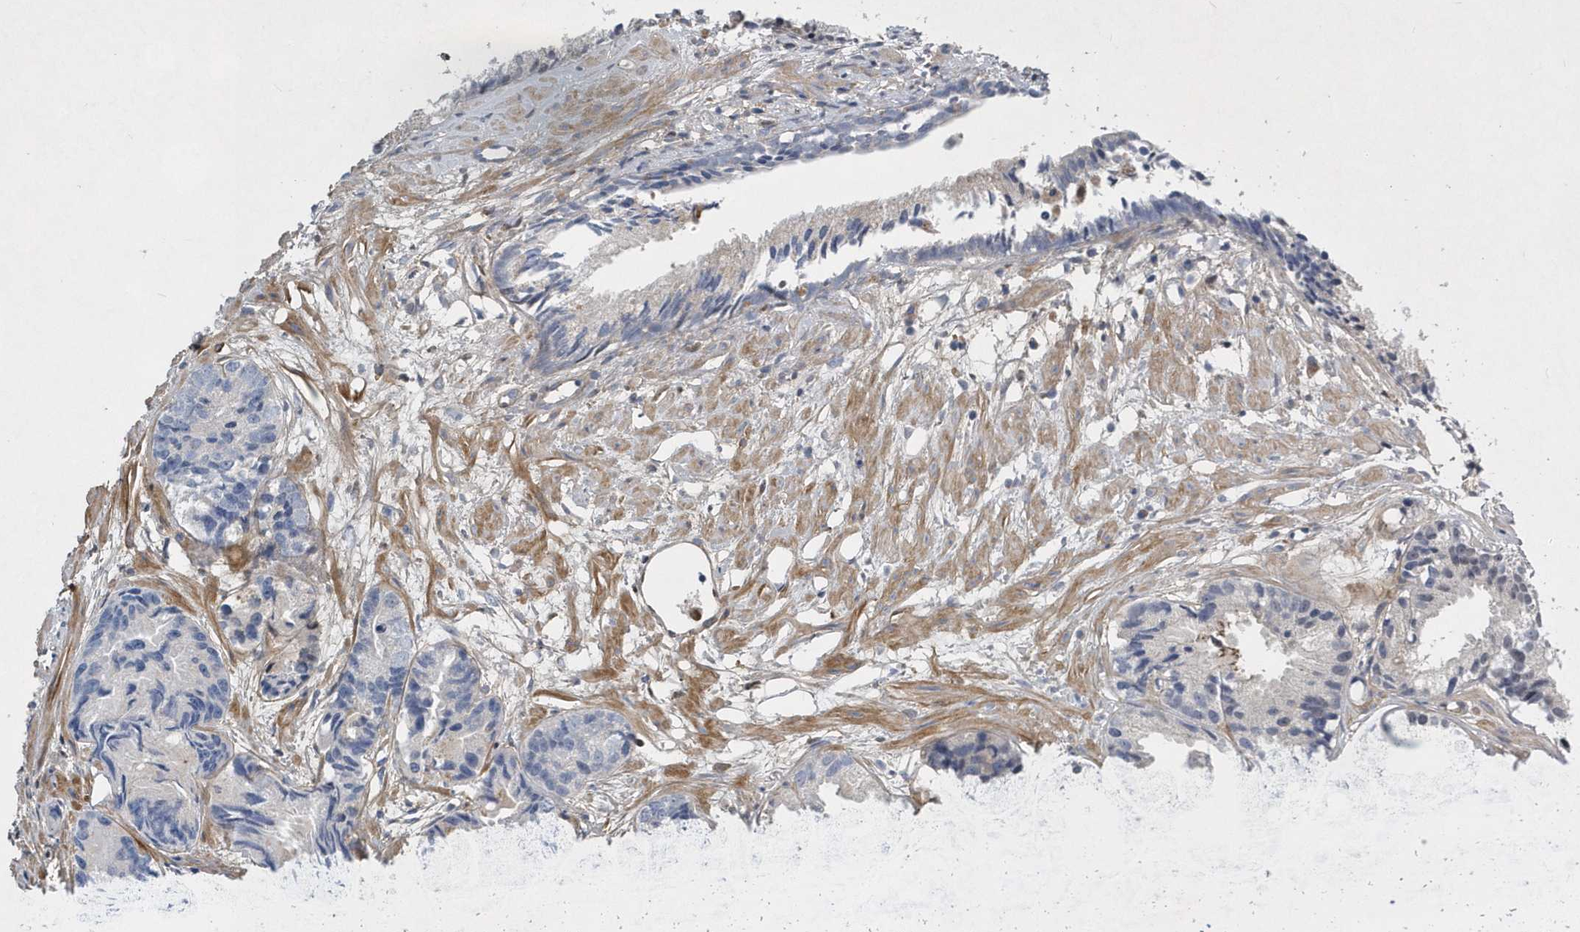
{"staining": {"intensity": "negative", "quantity": "none", "location": "none"}, "tissue": "prostate cancer", "cell_type": "Tumor cells", "image_type": "cancer", "snomed": [{"axis": "morphology", "description": "Adenocarcinoma, Low grade"}, {"axis": "topography", "description": "Prostate"}], "caption": "Tumor cells are negative for brown protein staining in prostate cancer (adenocarcinoma (low-grade)). (Immunohistochemistry, brightfield microscopy, high magnification).", "gene": "FAM217A", "patient": {"sex": "male", "age": 88}}